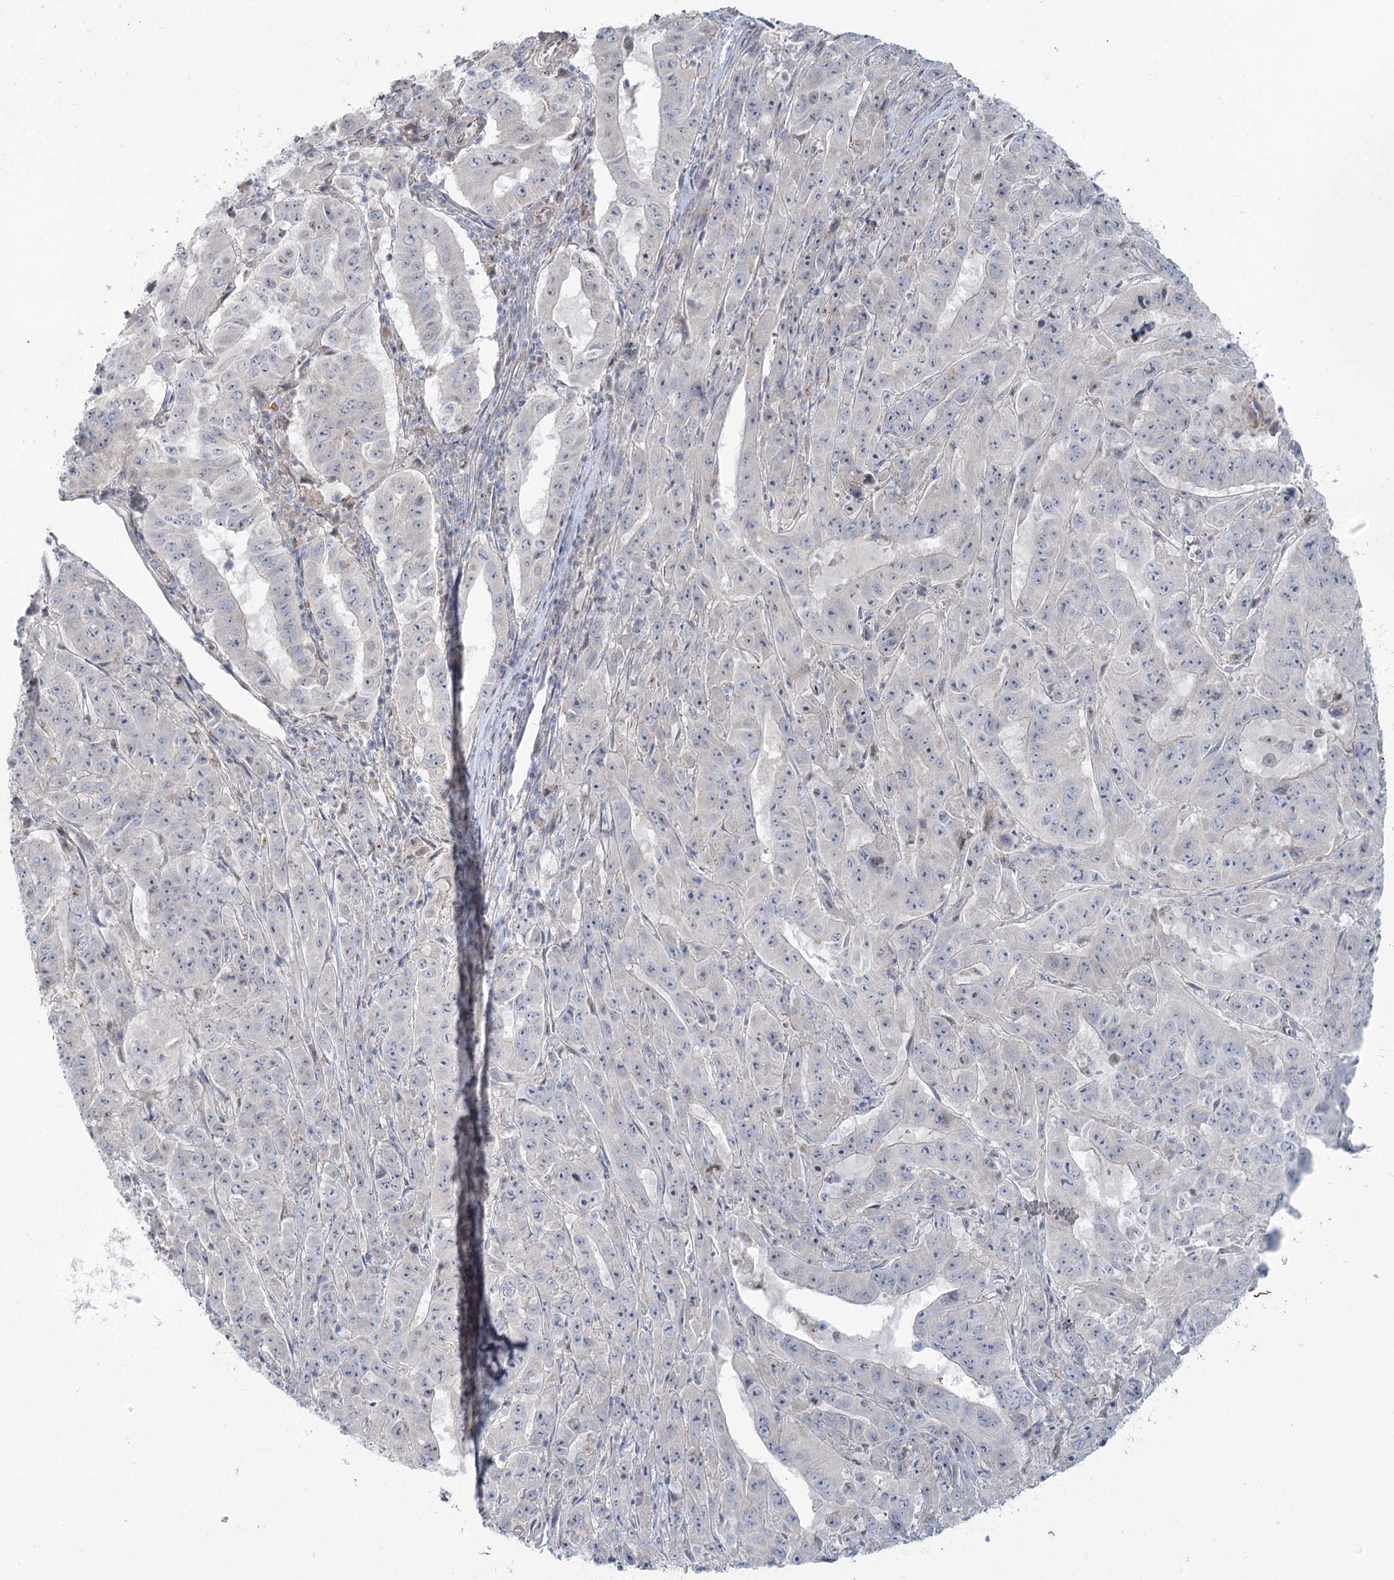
{"staining": {"intensity": "negative", "quantity": "none", "location": "none"}, "tissue": "pancreatic cancer", "cell_type": "Tumor cells", "image_type": "cancer", "snomed": [{"axis": "morphology", "description": "Adenocarcinoma, NOS"}, {"axis": "topography", "description": "Pancreas"}], "caption": "The immunohistochemistry image has no significant positivity in tumor cells of pancreatic cancer tissue.", "gene": "MTG1", "patient": {"sex": "male", "age": 63}}